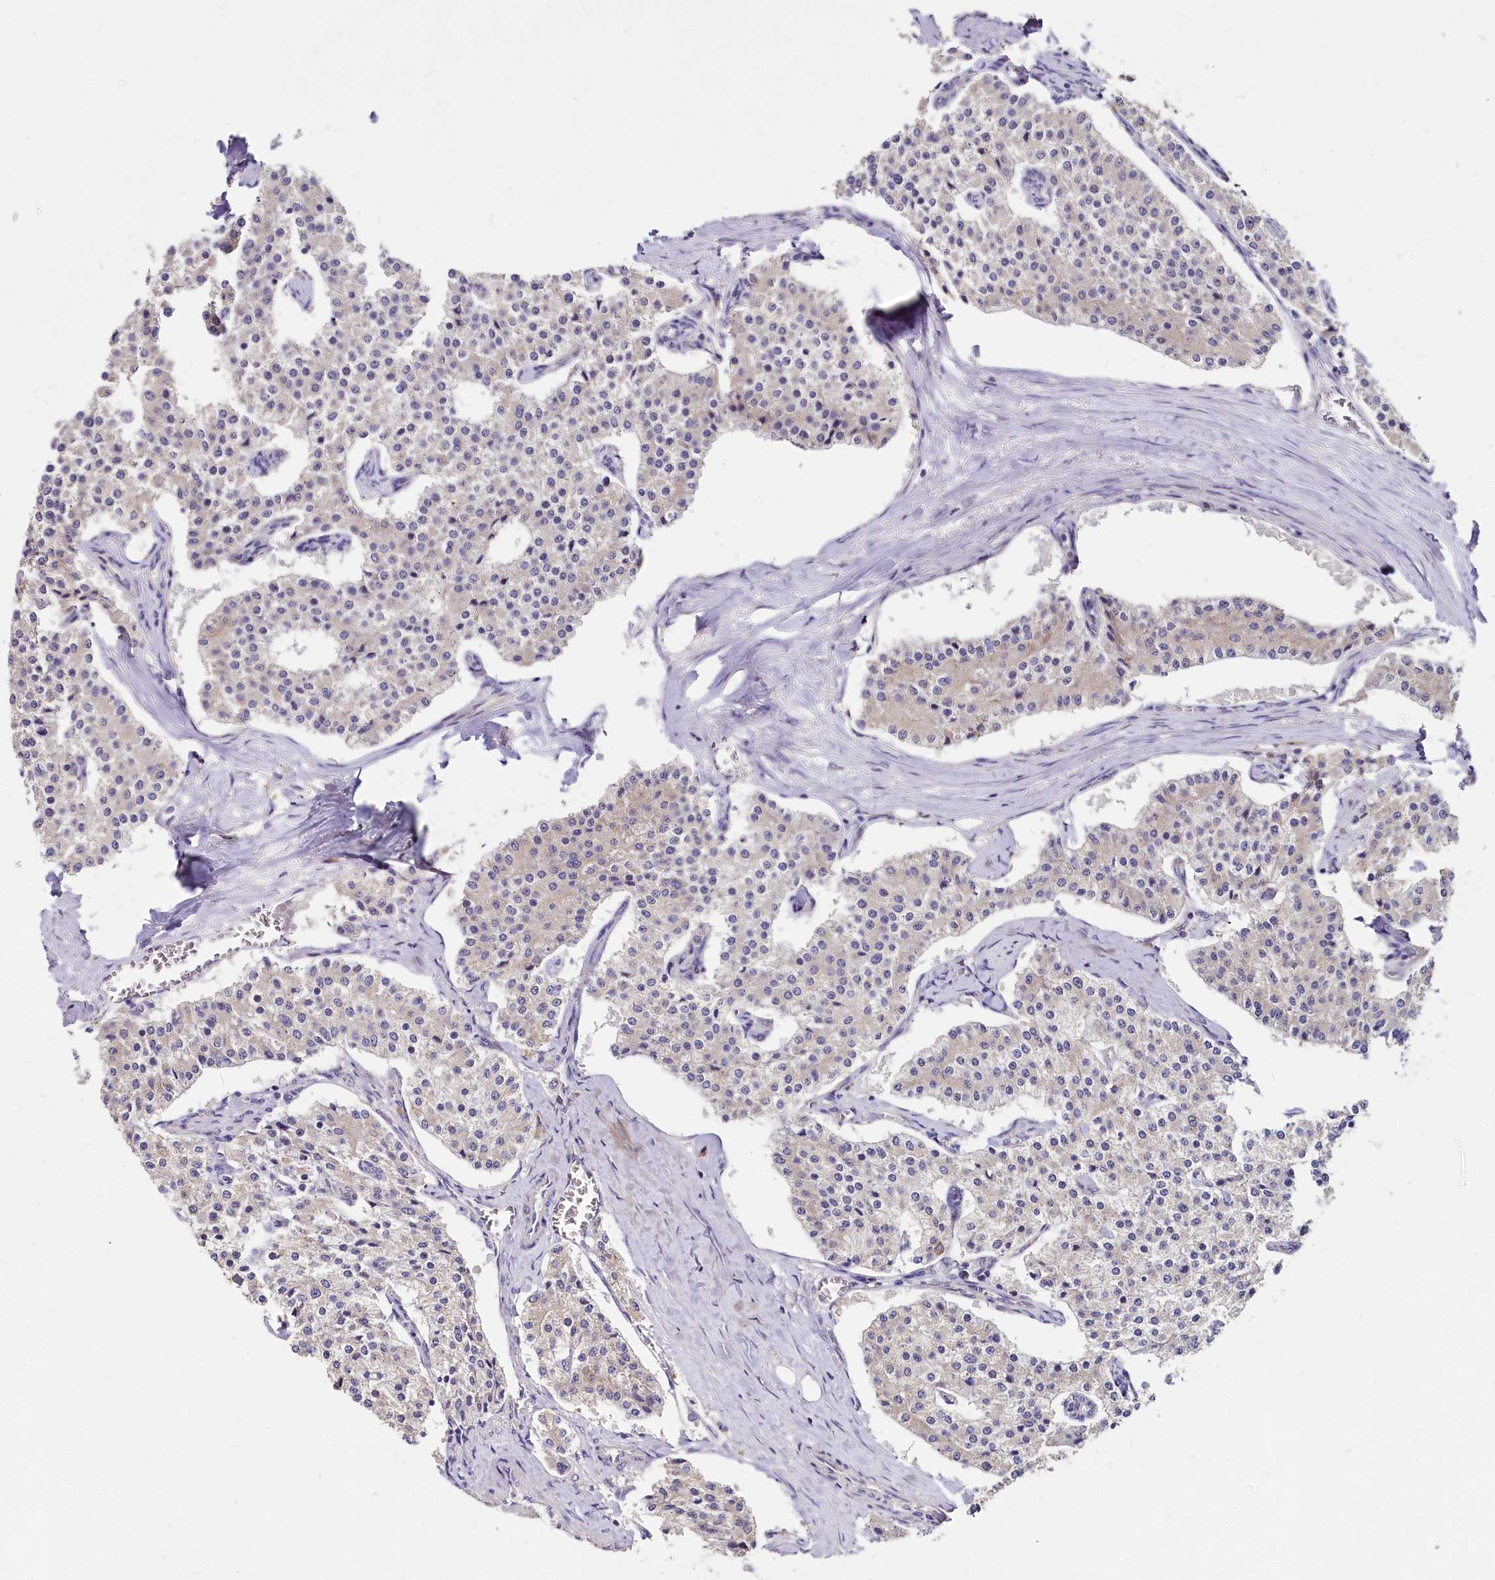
{"staining": {"intensity": "weak", "quantity": "<25%", "location": "cytoplasmic/membranous"}, "tissue": "carcinoid", "cell_type": "Tumor cells", "image_type": "cancer", "snomed": [{"axis": "morphology", "description": "Carcinoid, malignant, NOS"}, {"axis": "topography", "description": "Colon"}], "caption": "Immunohistochemistry of carcinoid exhibits no expression in tumor cells.", "gene": "EIF2B2", "patient": {"sex": "female", "age": 52}}